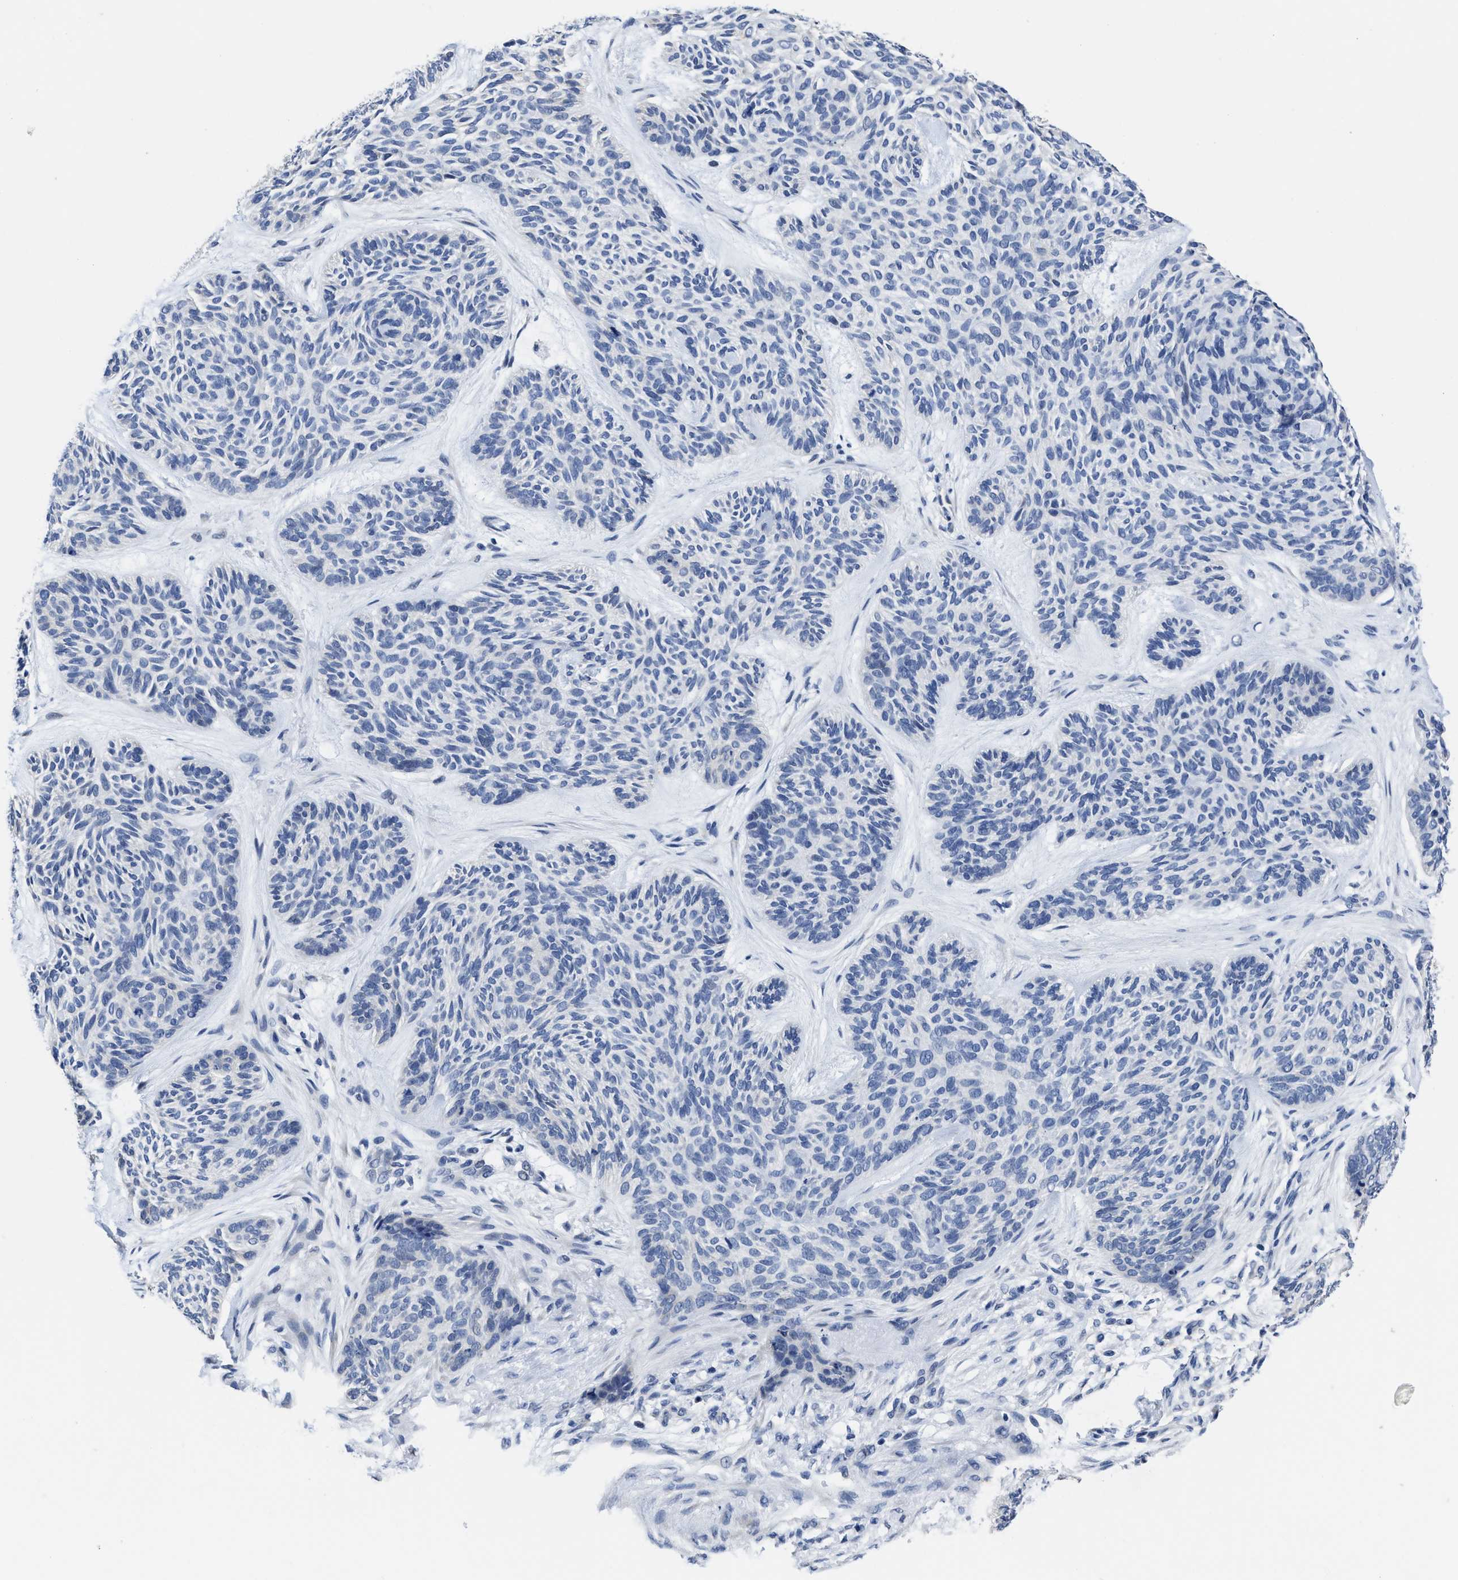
{"staining": {"intensity": "negative", "quantity": "none", "location": "none"}, "tissue": "skin cancer", "cell_type": "Tumor cells", "image_type": "cancer", "snomed": [{"axis": "morphology", "description": "Basal cell carcinoma"}, {"axis": "topography", "description": "Skin"}], "caption": "This is a photomicrograph of immunohistochemistry (IHC) staining of skin cancer, which shows no staining in tumor cells.", "gene": "HOOK1", "patient": {"sex": "male", "age": 55}}